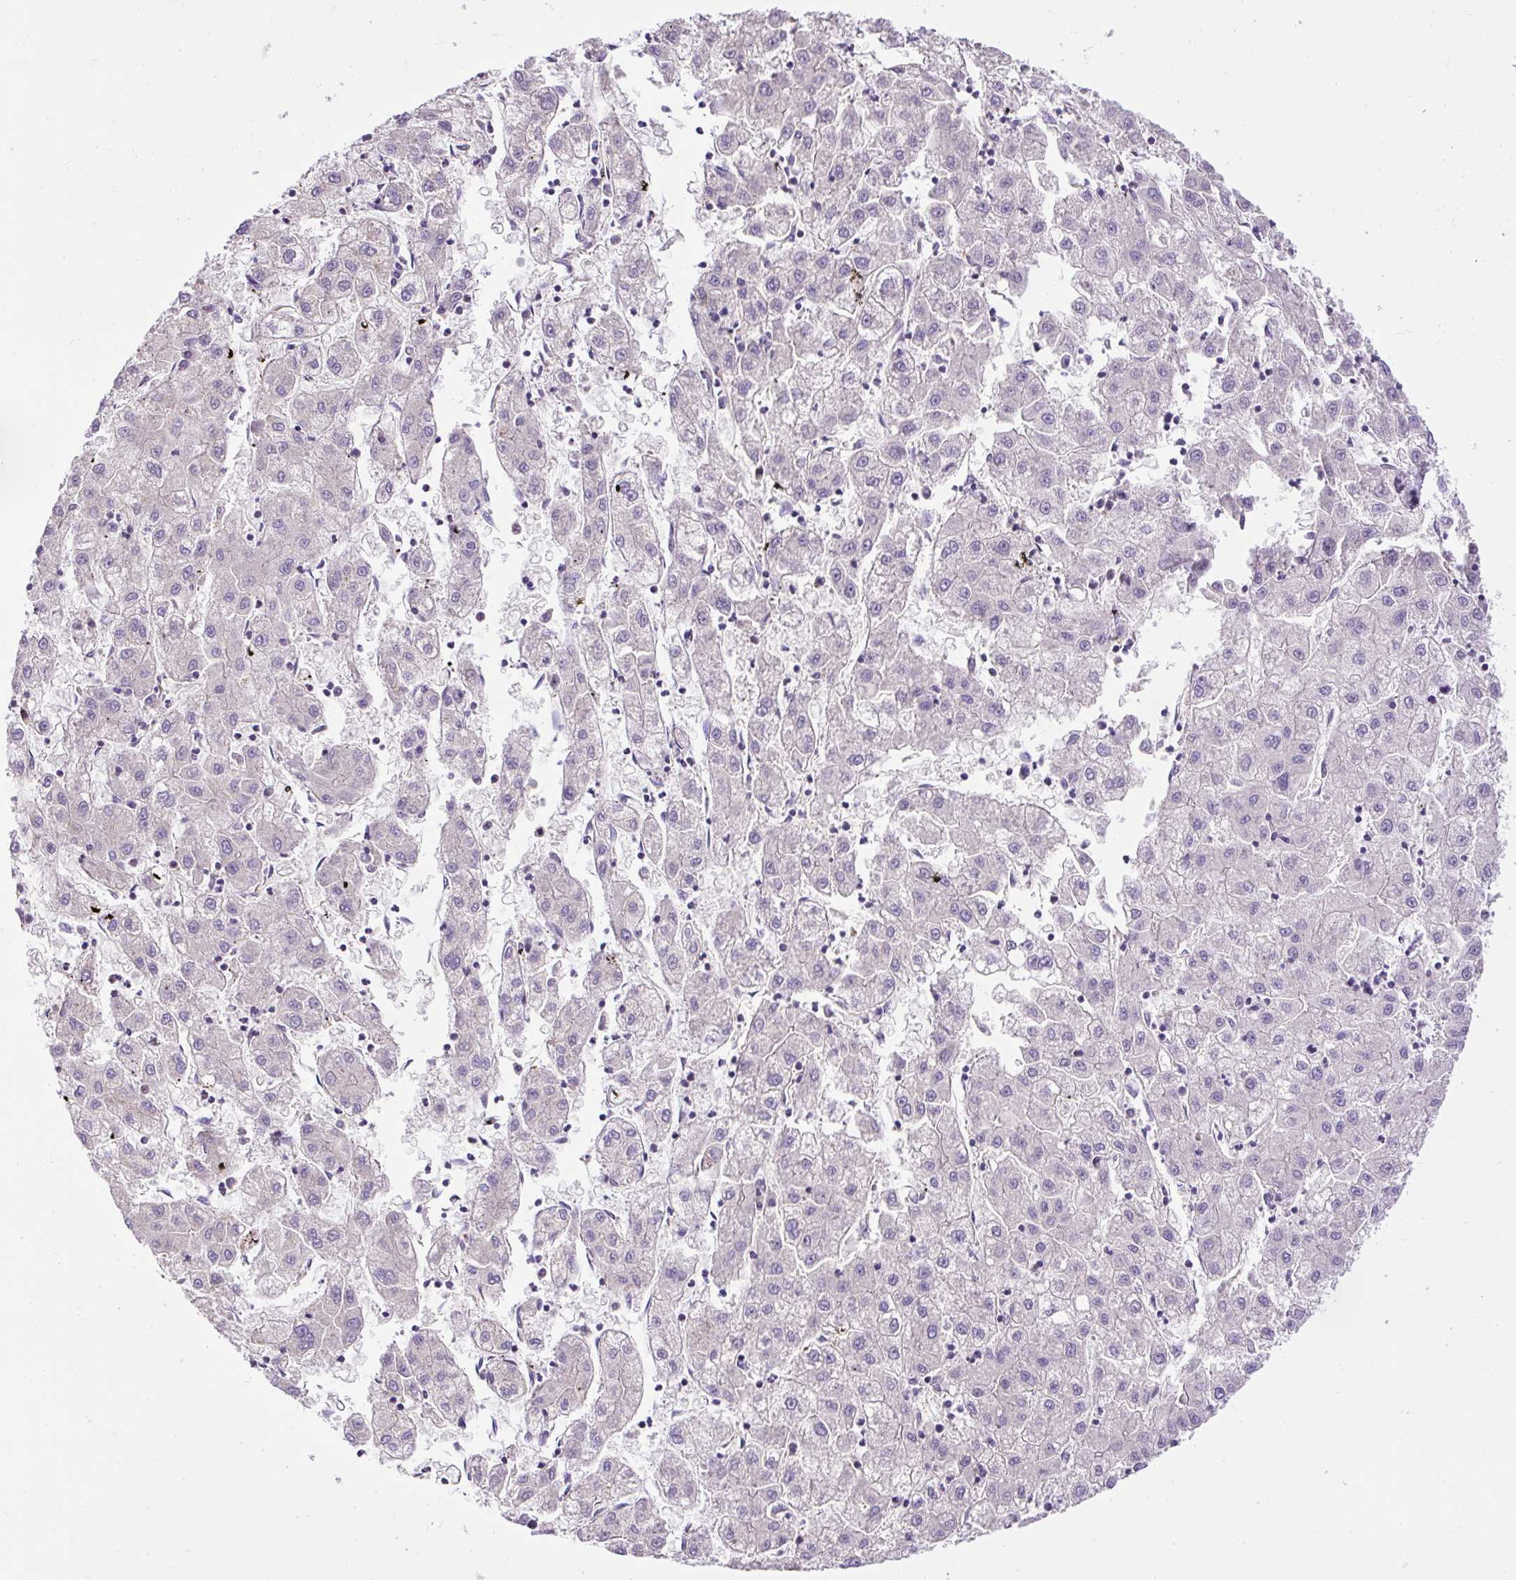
{"staining": {"intensity": "negative", "quantity": "none", "location": "none"}, "tissue": "liver cancer", "cell_type": "Tumor cells", "image_type": "cancer", "snomed": [{"axis": "morphology", "description": "Carcinoma, Hepatocellular, NOS"}, {"axis": "topography", "description": "Liver"}], "caption": "An image of human liver hepatocellular carcinoma is negative for staining in tumor cells.", "gene": "CFAP47", "patient": {"sex": "male", "age": 72}}